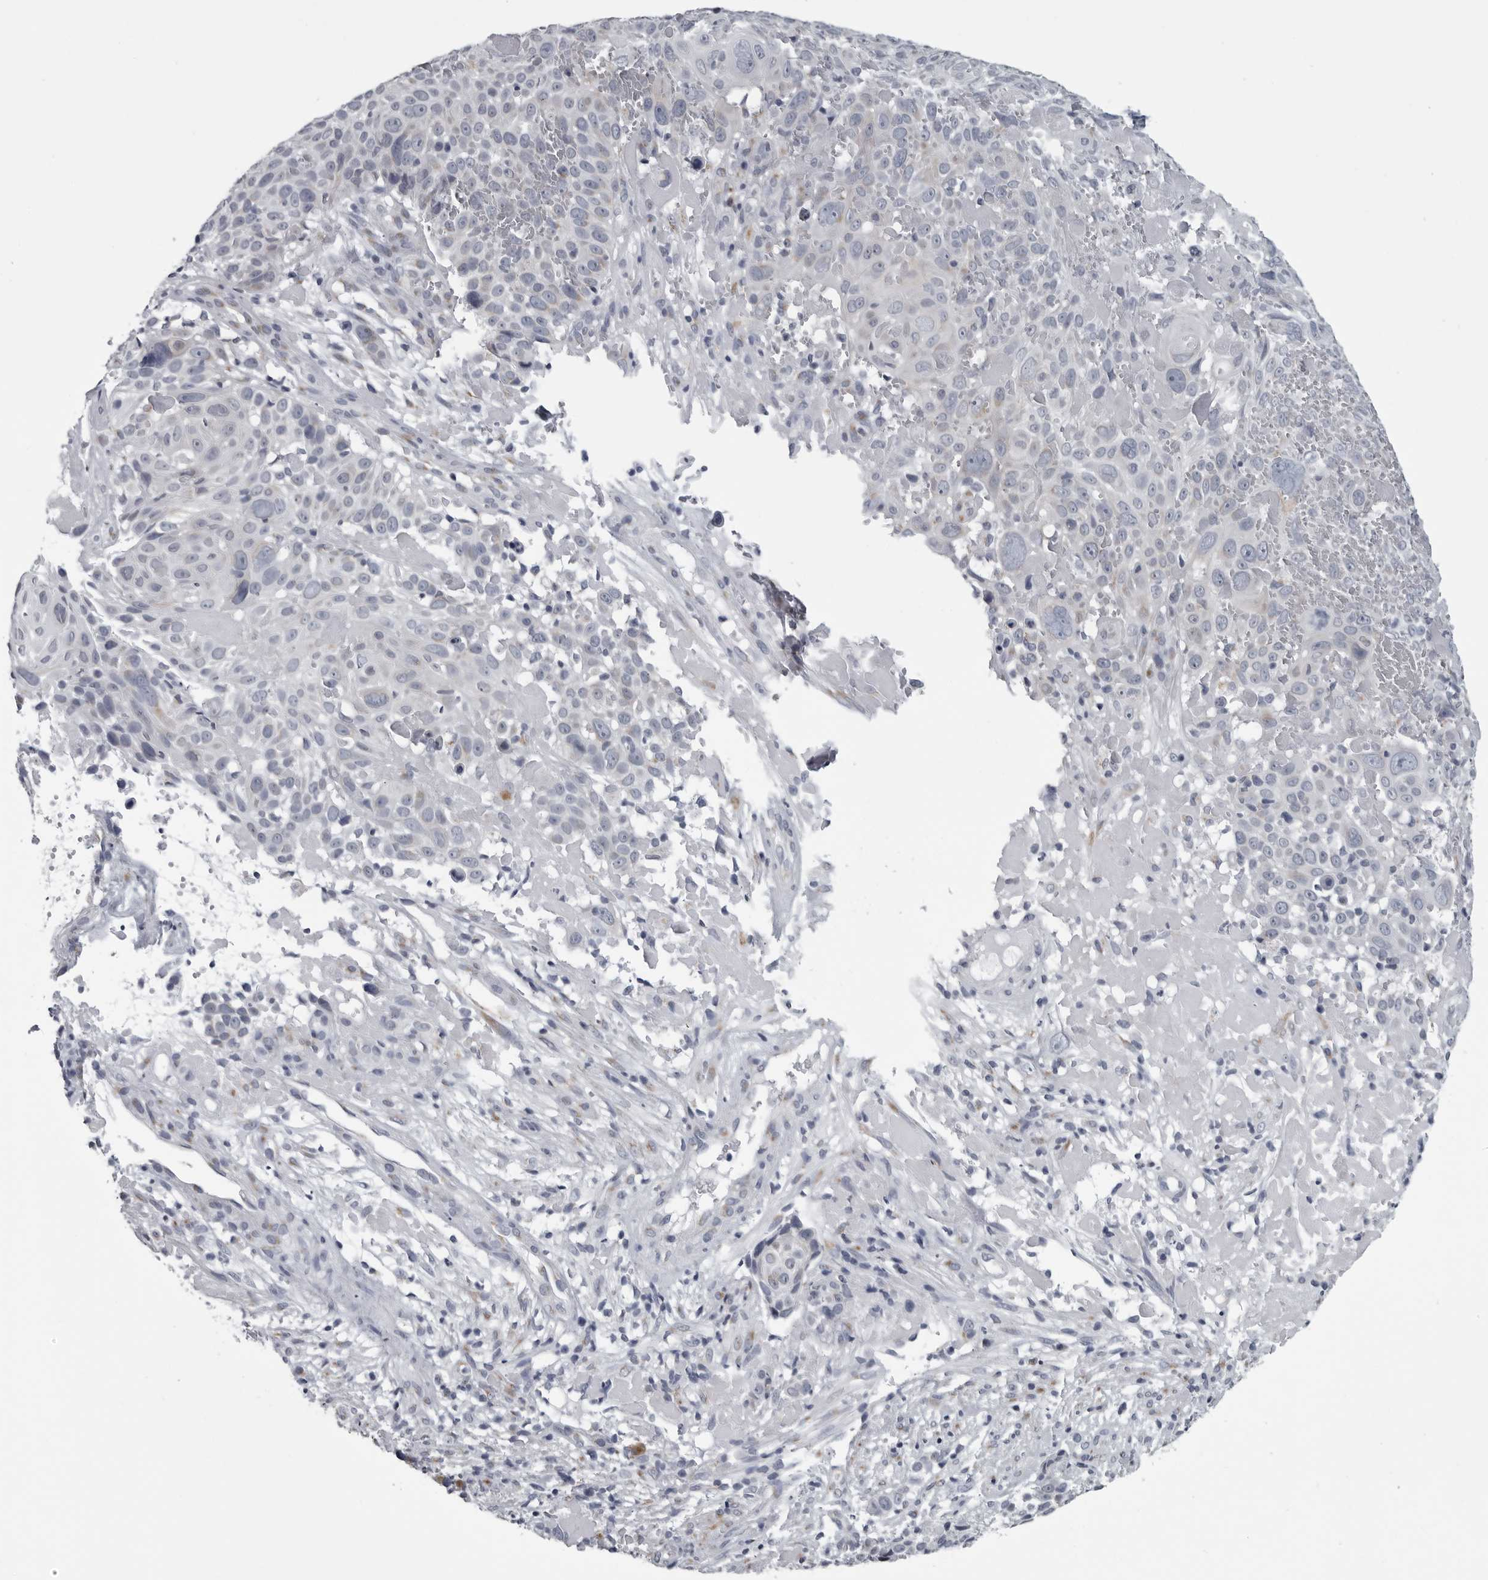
{"staining": {"intensity": "negative", "quantity": "none", "location": "none"}, "tissue": "cervical cancer", "cell_type": "Tumor cells", "image_type": "cancer", "snomed": [{"axis": "morphology", "description": "Squamous cell carcinoma, NOS"}, {"axis": "topography", "description": "Cervix"}], "caption": "Immunohistochemistry photomicrograph of neoplastic tissue: human cervical squamous cell carcinoma stained with DAB (3,3'-diaminobenzidine) exhibits no significant protein staining in tumor cells.", "gene": "MYOC", "patient": {"sex": "female", "age": 74}}